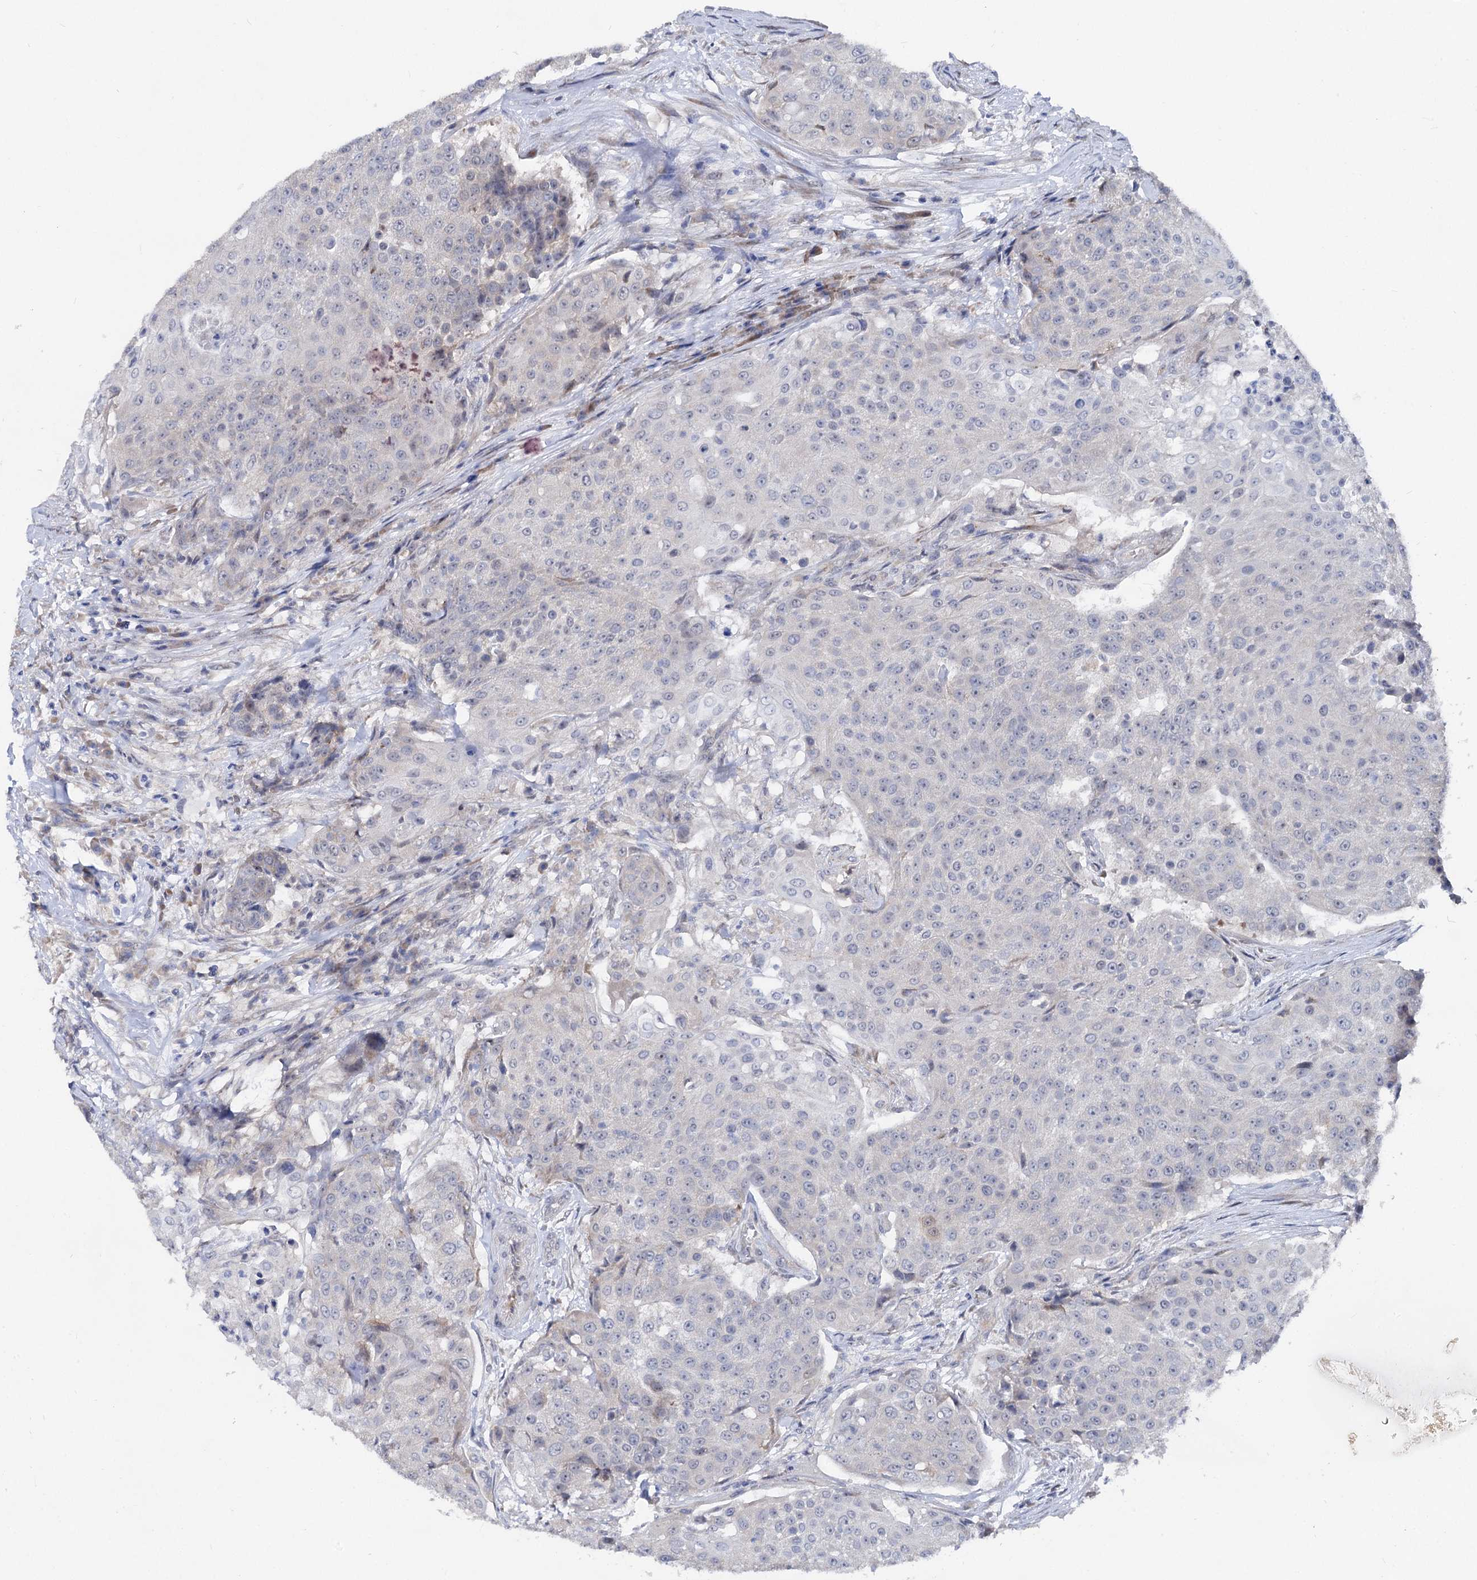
{"staining": {"intensity": "negative", "quantity": "none", "location": "none"}, "tissue": "urothelial cancer", "cell_type": "Tumor cells", "image_type": "cancer", "snomed": [{"axis": "morphology", "description": "Urothelial carcinoma, High grade"}, {"axis": "topography", "description": "Urinary bladder"}], "caption": "Immunohistochemical staining of human urothelial carcinoma (high-grade) reveals no significant expression in tumor cells. (DAB IHC with hematoxylin counter stain).", "gene": "CAPRIN2", "patient": {"sex": "female", "age": 63}}